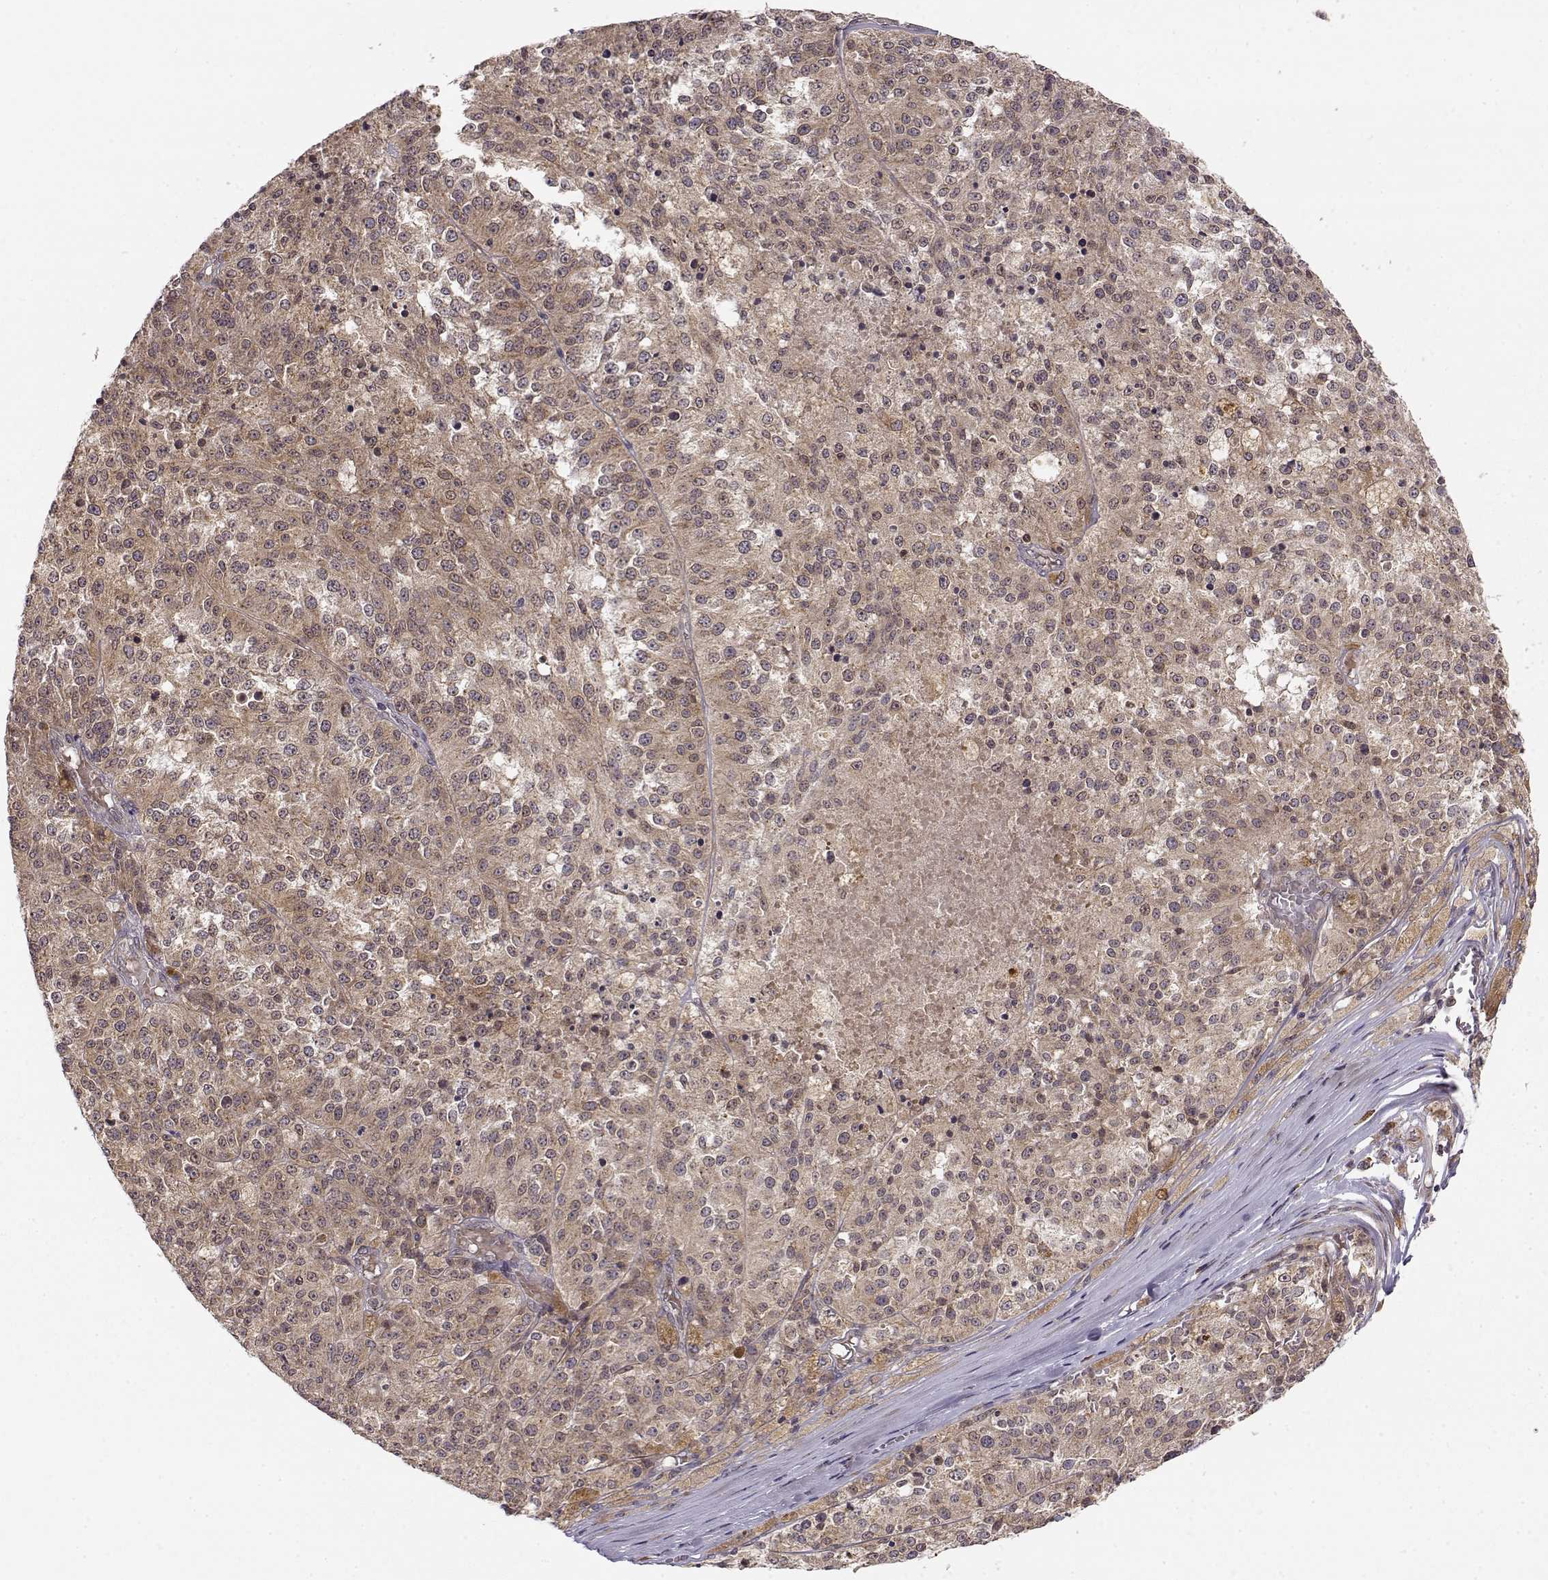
{"staining": {"intensity": "weak", "quantity": ">75%", "location": "cytoplasmic/membranous"}, "tissue": "melanoma", "cell_type": "Tumor cells", "image_type": "cancer", "snomed": [{"axis": "morphology", "description": "Malignant melanoma, Metastatic site"}, {"axis": "topography", "description": "Lymph node"}], "caption": "Melanoma stained for a protein (brown) displays weak cytoplasmic/membranous positive expression in approximately >75% of tumor cells.", "gene": "ERGIC2", "patient": {"sex": "female", "age": 64}}